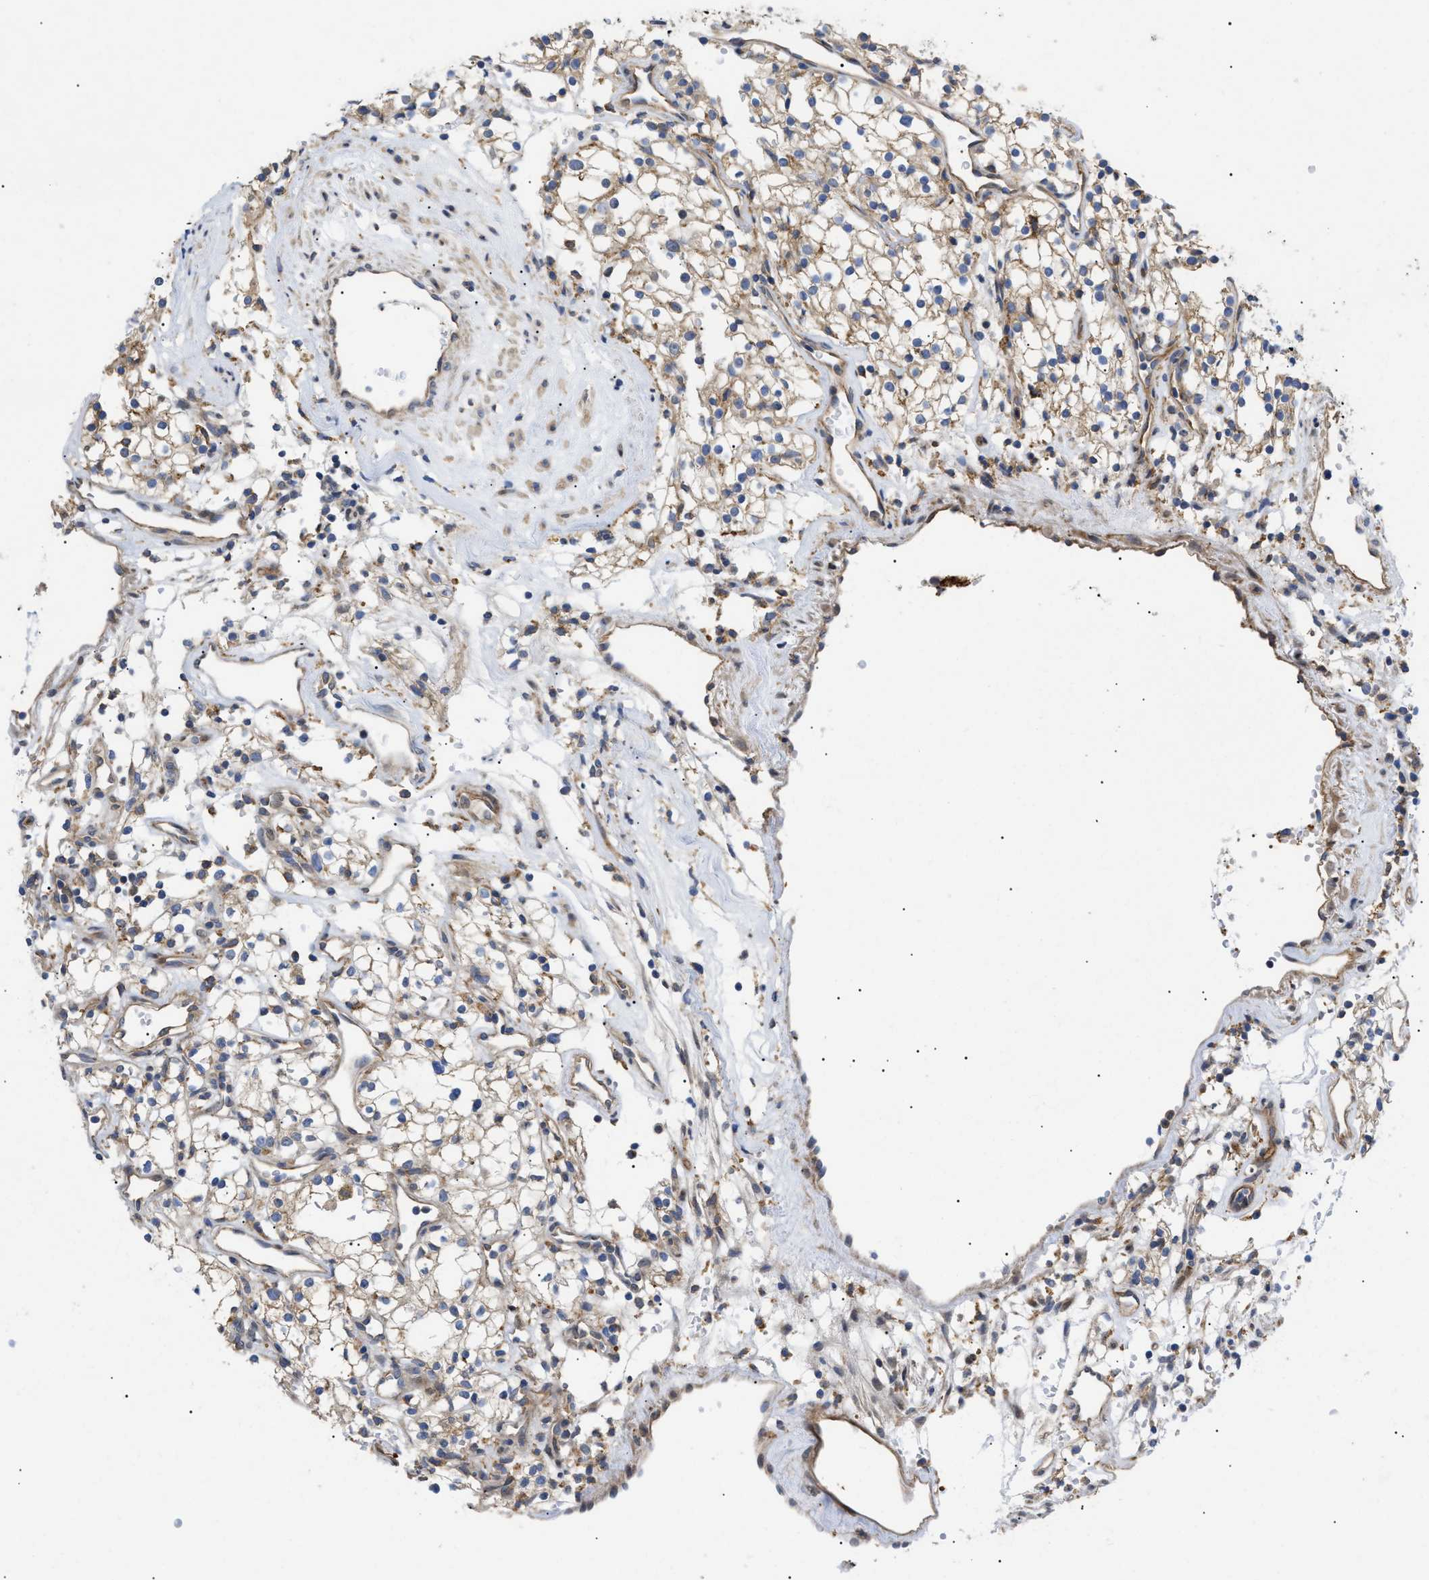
{"staining": {"intensity": "moderate", "quantity": ">75%", "location": "cytoplasmic/membranous"}, "tissue": "renal cancer", "cell_type": "Tumor cells", "image_type": "cancer", "snomed": [{"axis": "morphology", "description": "Adenocarcinoma, NOS"}, {"axis": "topography", "description": "Kidney"}], "caption": "Immunohistochemical staining of human adenocarcinoma (renal) displays medium levels of moderate cytoplasmic/membranous protein positivity in approximately >75% of tumor cells. Immunohistochemistry (ihc) stains the protein of interest in brown and the nuclei are stained blue.", "gene": "SFXN5", "patient": {"sex": "male", "age": 59}}